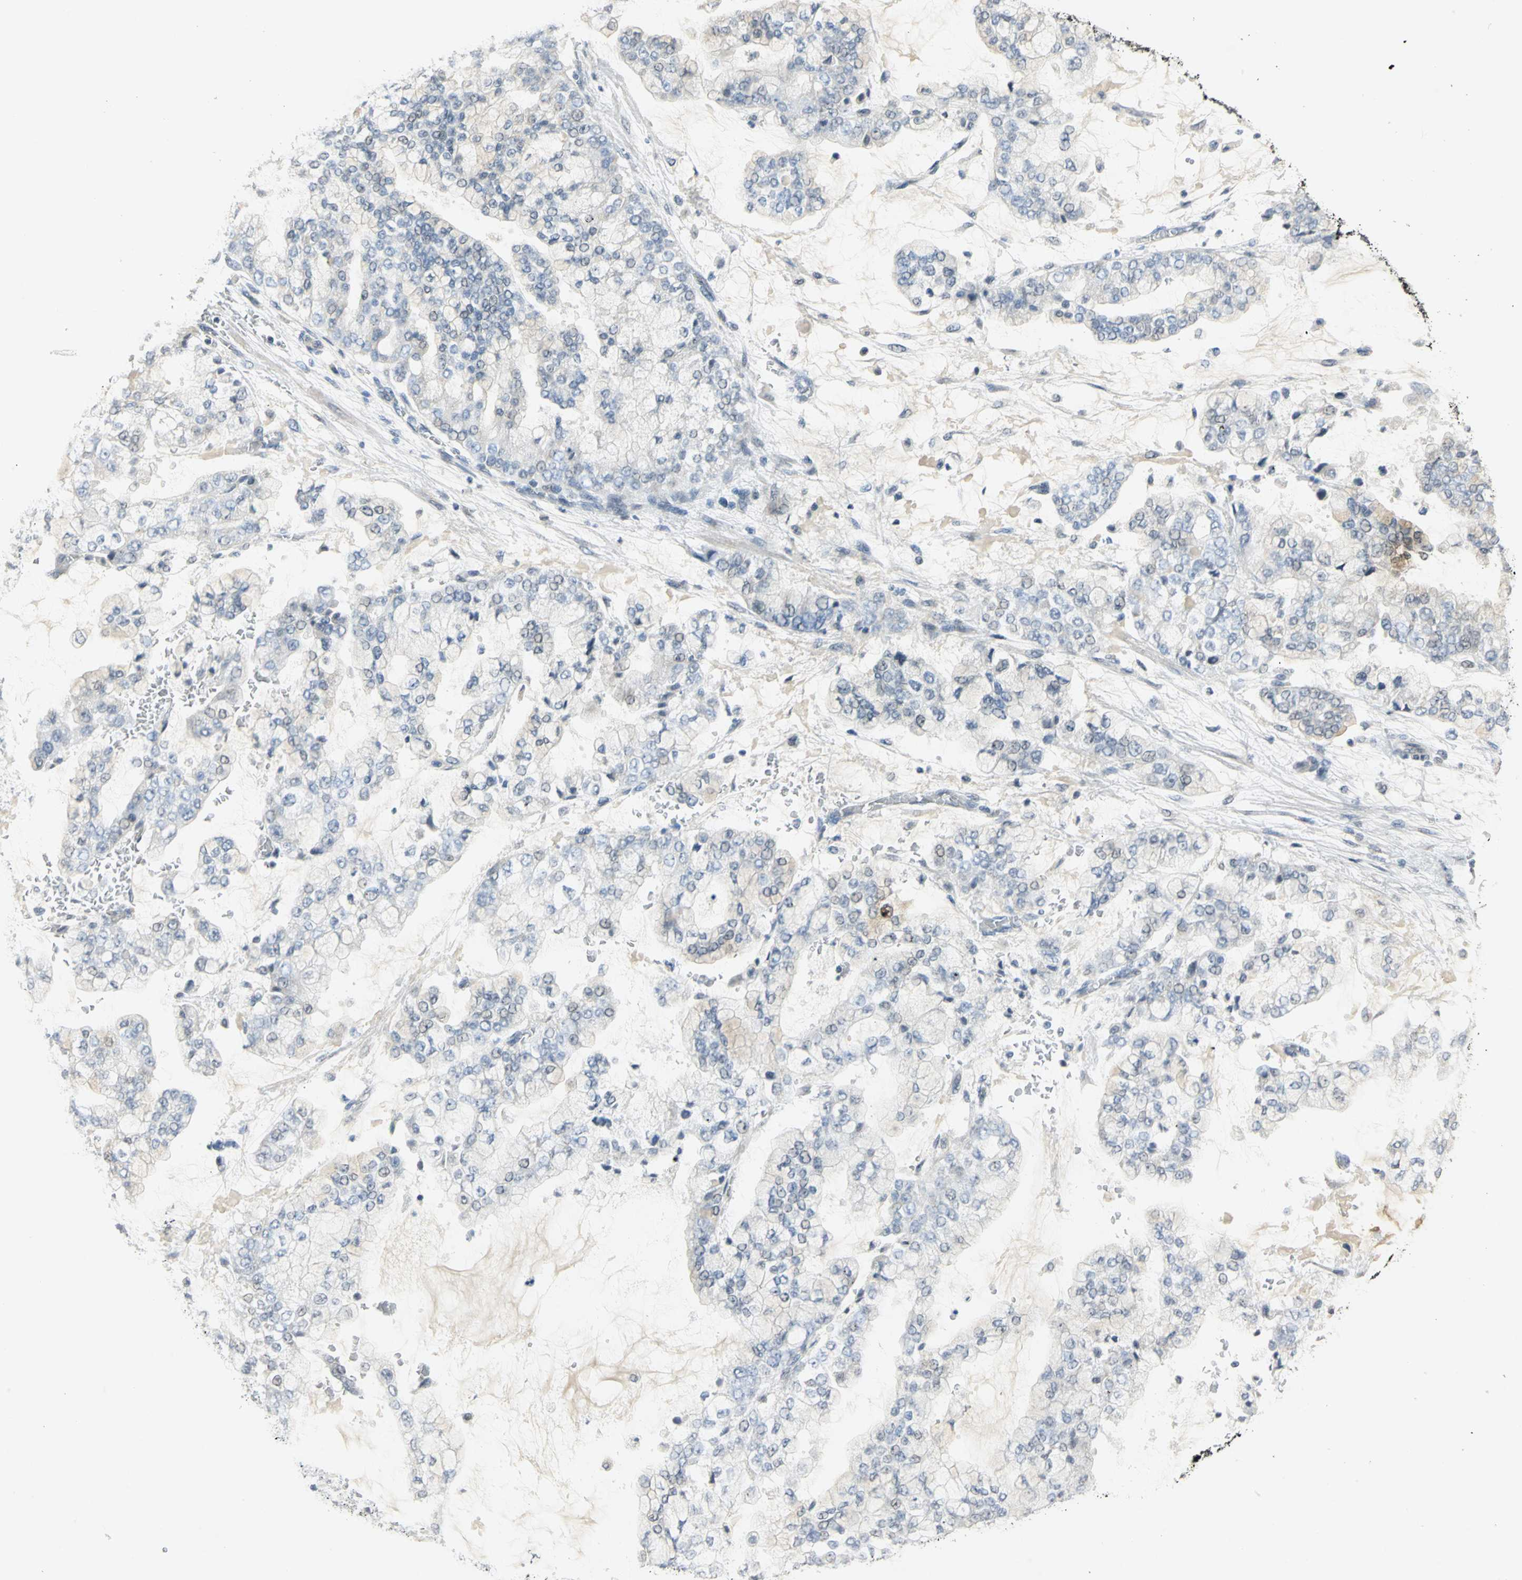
{"staining": {"intensity": "negative", "quantity": "none", "location": "none"}, "tissue": "stomach cancer", "cell_type": "Tumor cells", "image_type": "cancer", "snomed": [{"axis": "morphology", "description": "Normal tissue, NOS"}, {"axis": "morphology", "description": "Adenocarcinoma, NOS"}, {"axis": "topography", "description": "Stomach, upper"}, {"axis": "topography", "description": "Stomach"}], "caption": "Protein analysis of adenocarcinoma (stomach) demonstrates no significant expression in tumor cells. (Immunohistochemistry (ihc), brightfield microscopy, high magnification).", "gene": "DNAJB6", "patient": {"sex": "male", "age": 76}}